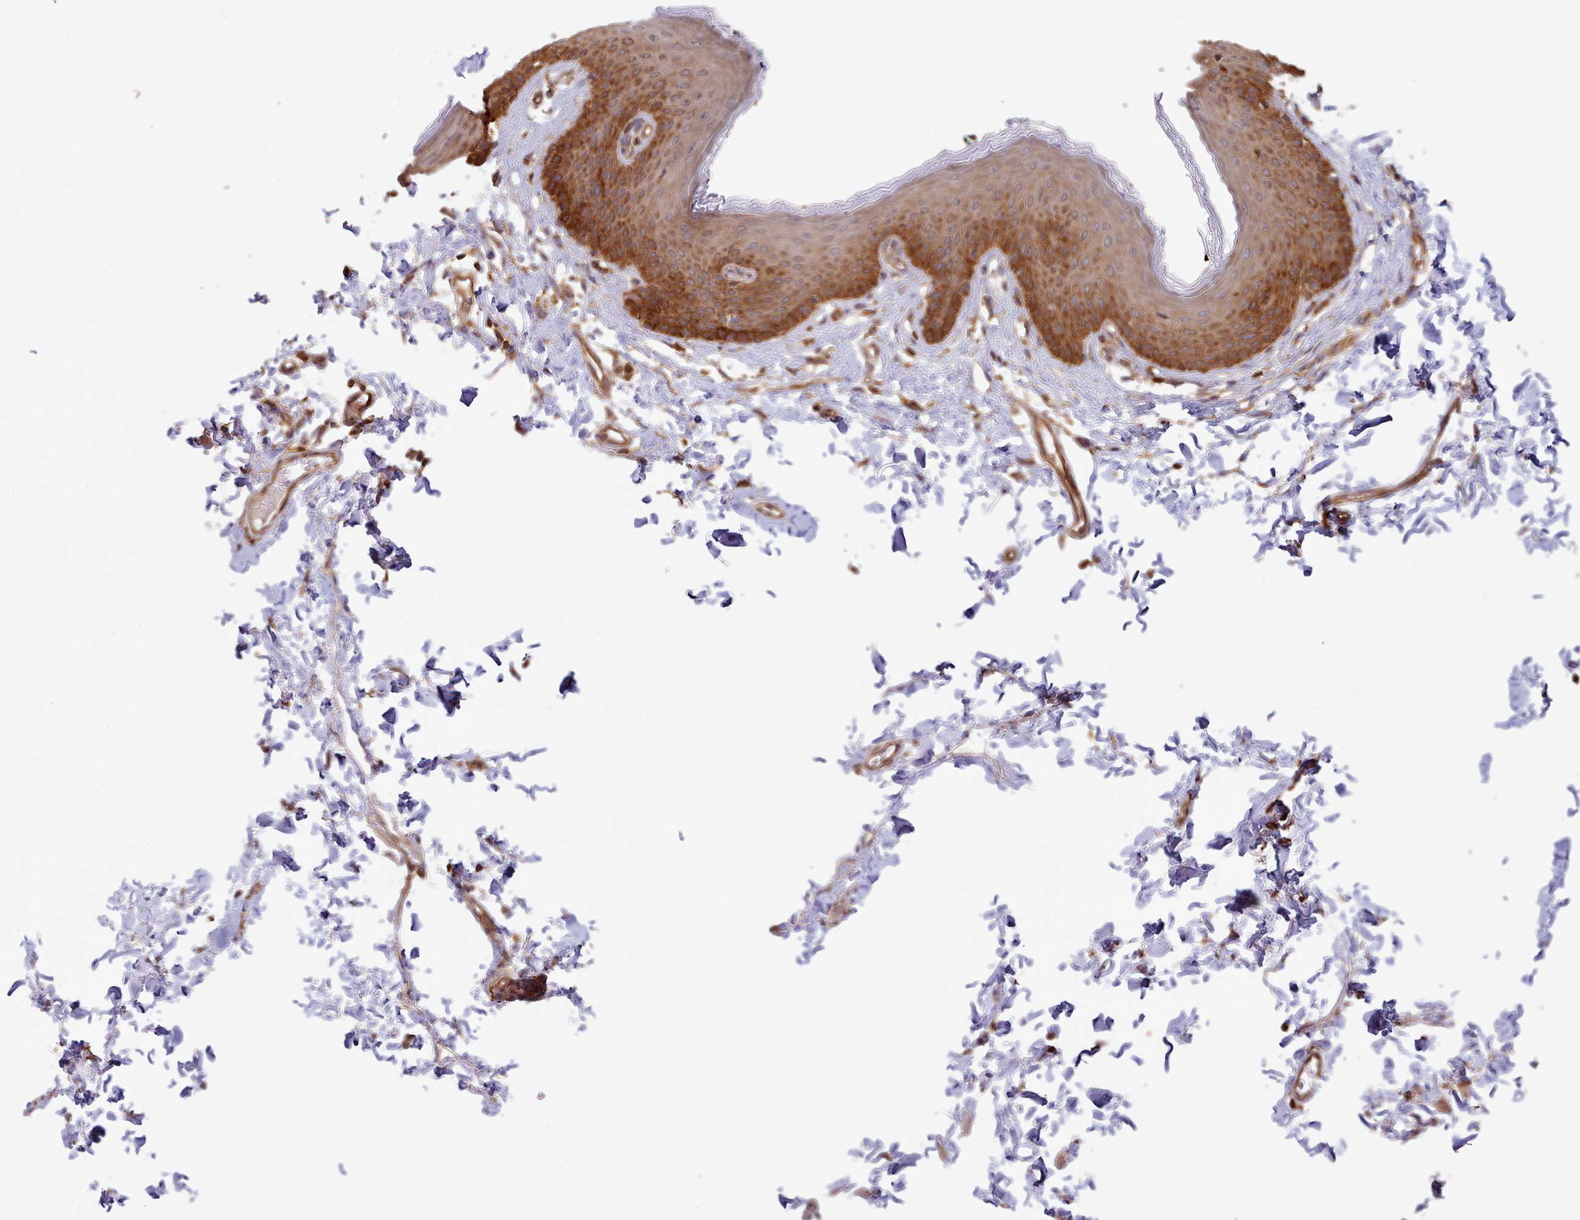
{"staining": {"intensity": "strong", "quantity": ">75%", "location": "cytoplasmic/membranous"}, "tissue": "skin", "cell_type": "Epidermal cells", "image_type": "normal", "snomed": [{"axis": "morphology", "description": "Normal tissue, NOS"}, {"axis": "topography", "description": "Vulva"}], "caption": "Protein staining shows strong cytoplasmic/membranous staining in approximately >75% of epidermal cells in unremarkable skin. (Stains: DAB in brown, nuclei in blue, Microscopy: brightfield microscopy at high magnification).", "gene": "SLC4A9", "patient": {"sex": "female", "age": 66}}